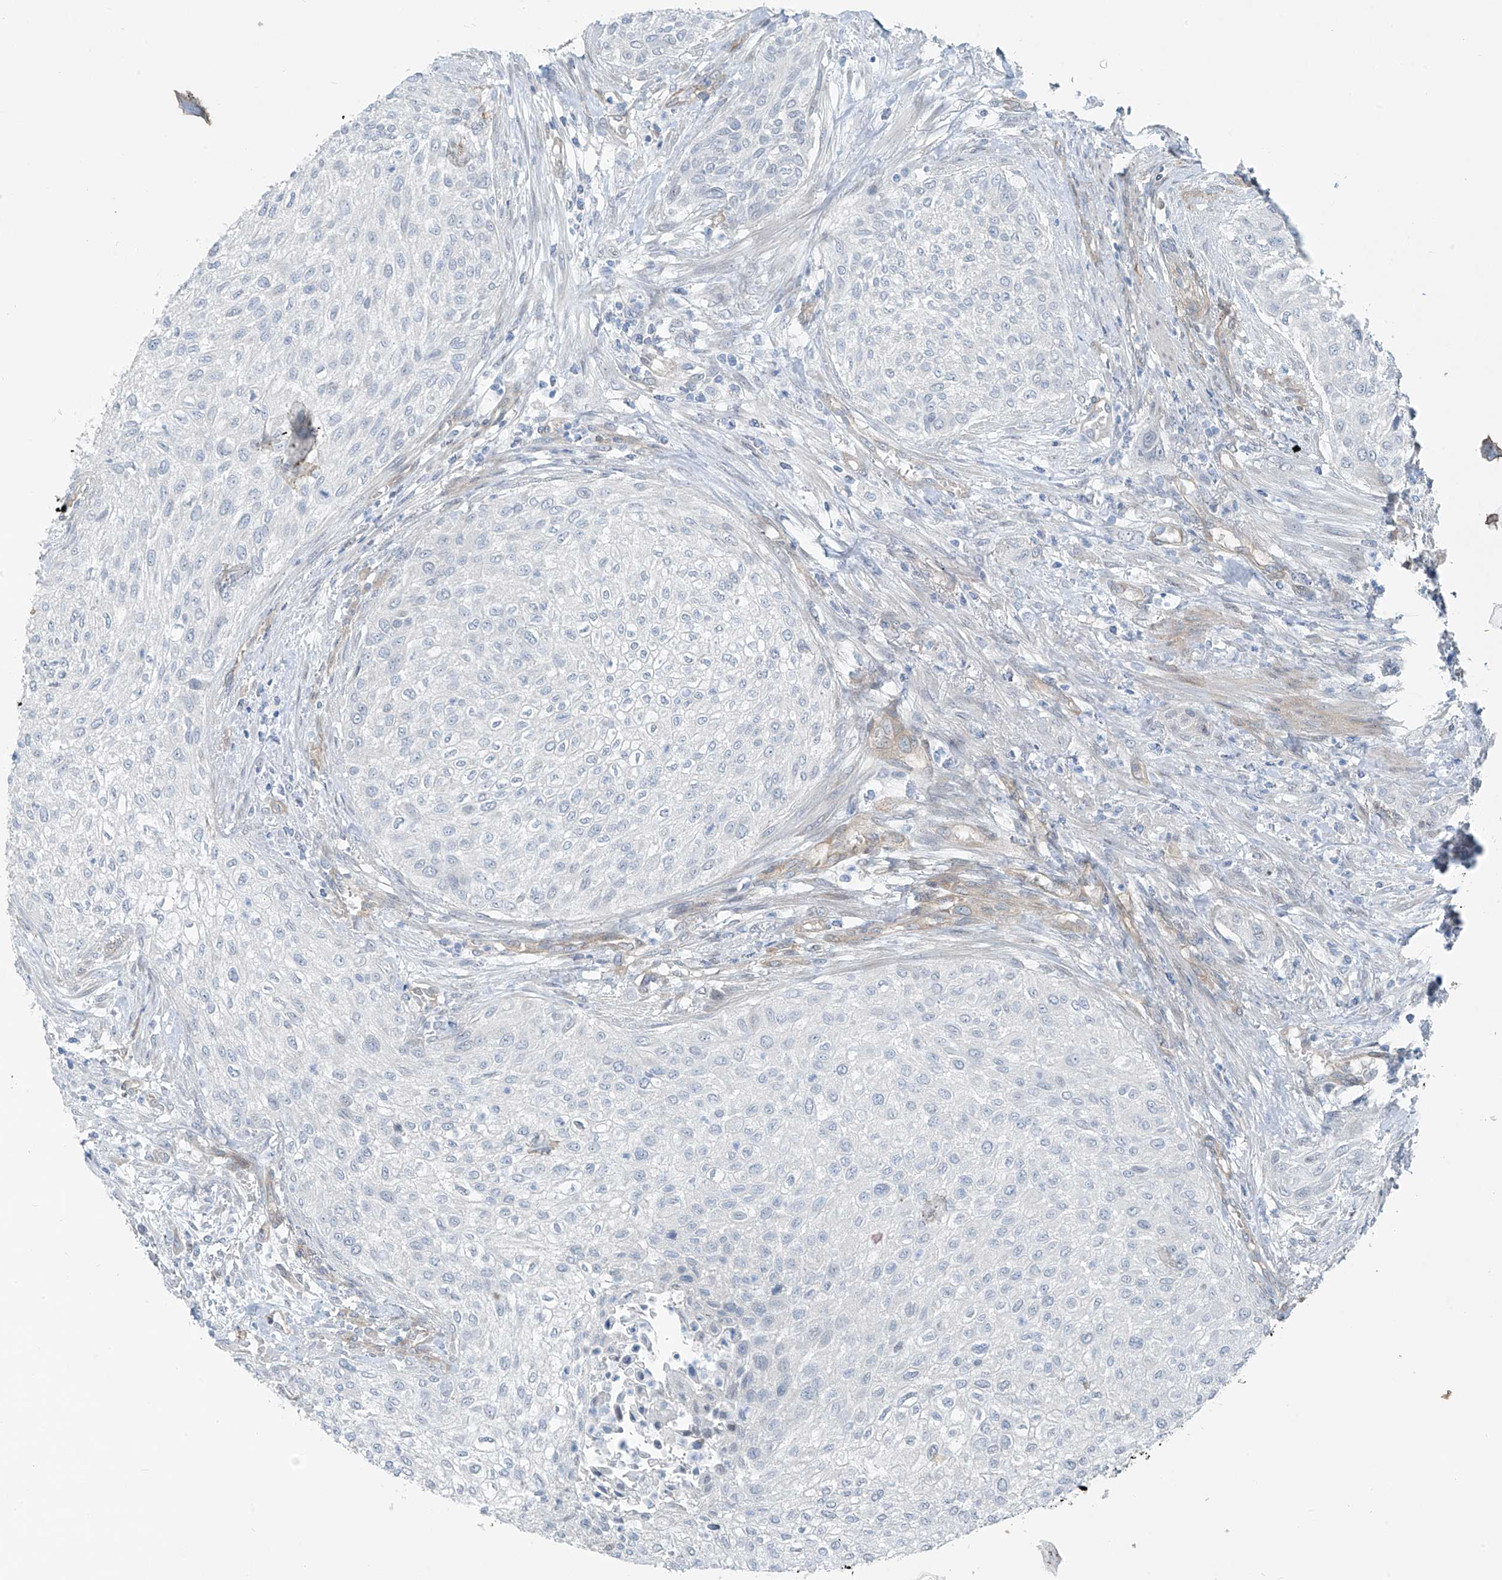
{"staining": {"intensity": "negative", "quantity": "none", "location": "none"}, "tissue": "urothelial cancer", "cell_type": "Tumor cells", "image_type": "cancer", "snomed": [{"axis": "morphology", "description": "Urothelial carcinoma, High grade"}, {"axis": "topography", "description": "Urinary bladder"}], "caption": "Immunohistochemistry of urothelial carcinoma (high-grade) demonstrates no expression in tumor cells.", "gene": "TNS2", "patient": {"sex": "male", "age": 35}}